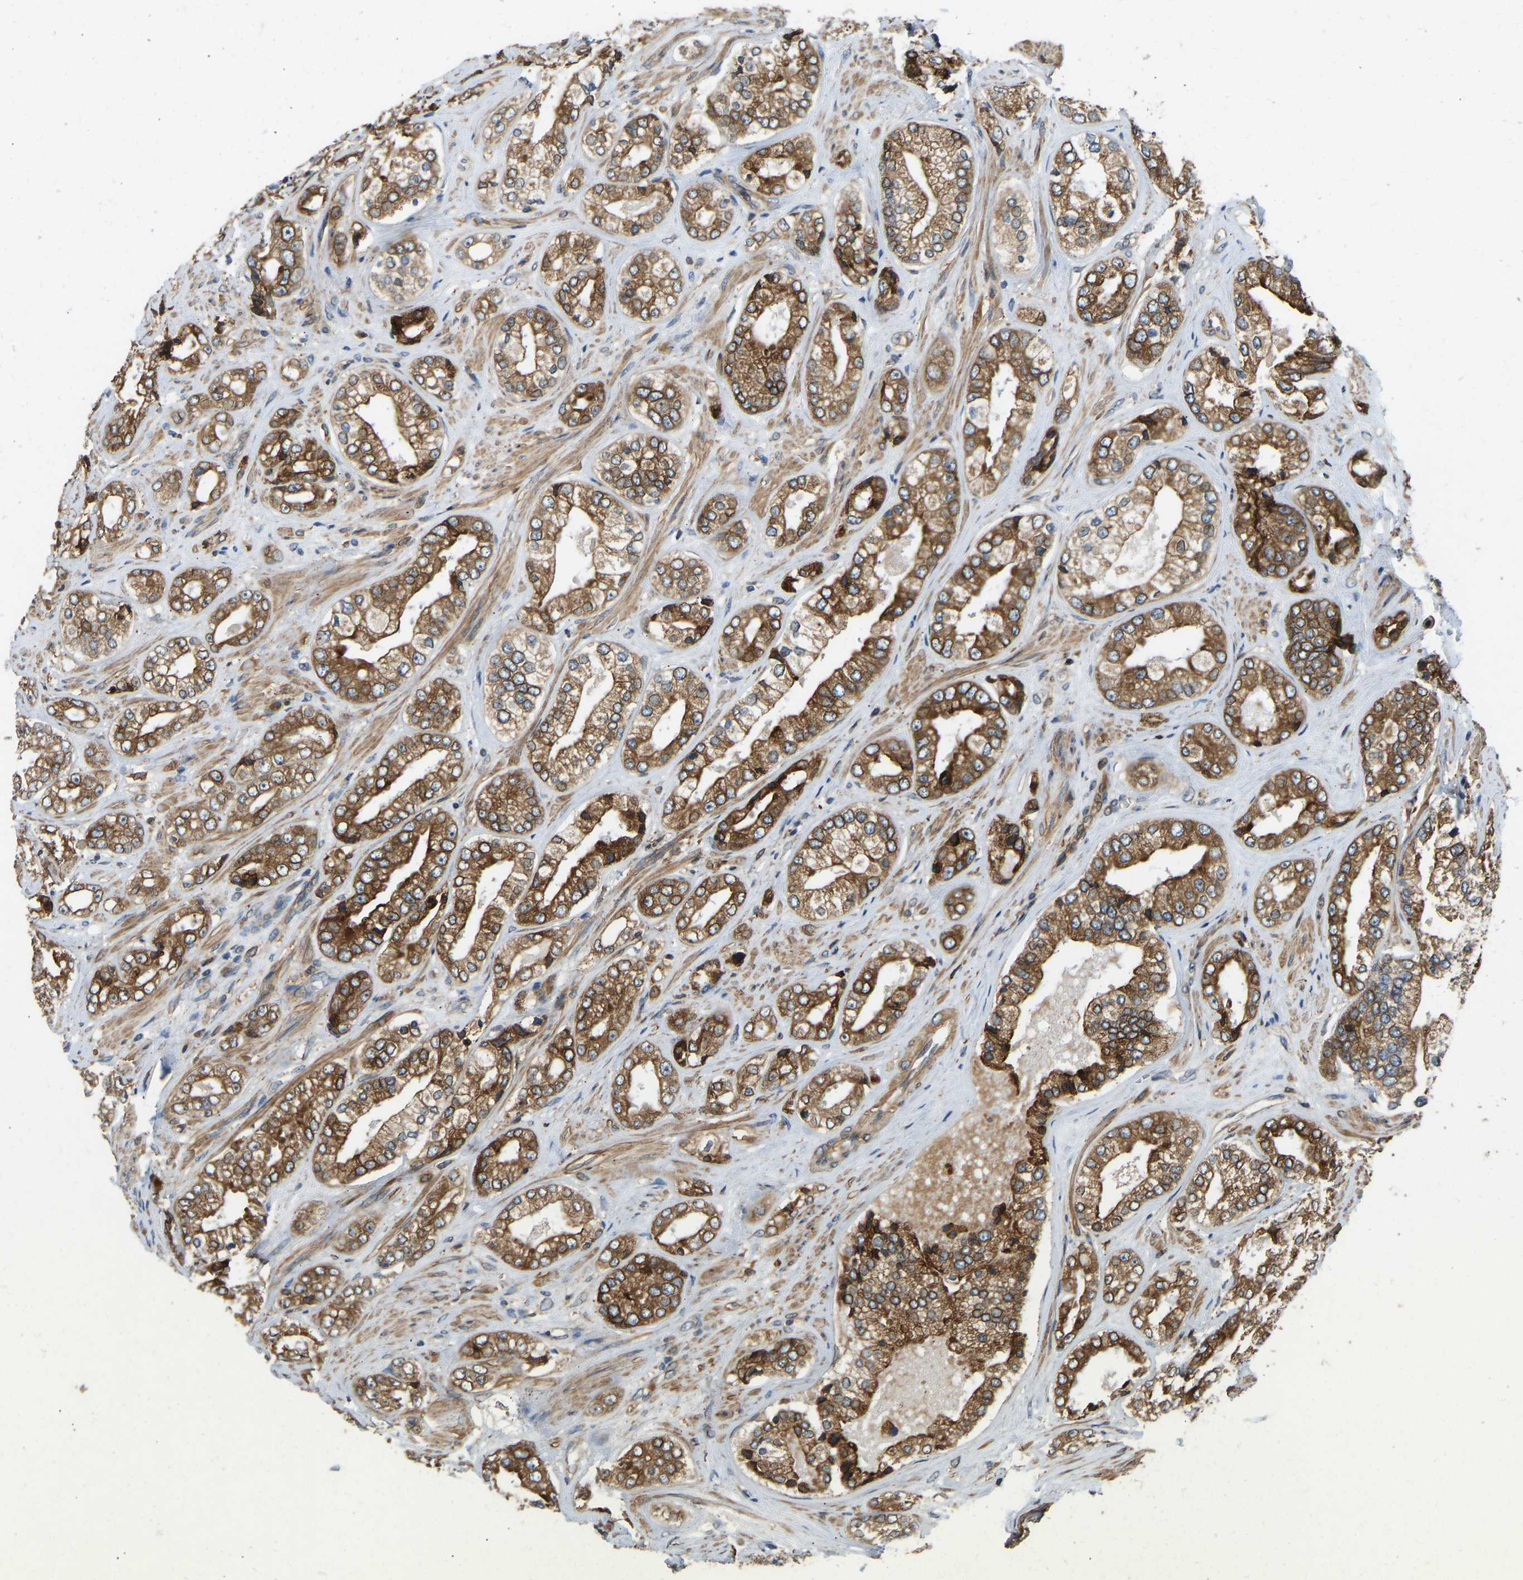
{"staining": {"intensity": "strong", "quantity": ">75%", "location": "cytoplasmic/membranous"}, "tissue": "prostate cancer", "cell_type": "Tumor cells", "image_type": "cancer", "snomed": [{"axis": "morphology", "description": "Adenocarcinoma, High grade"}, {"axis": "topography", "description": "Prostate"}], "caption": "This photomicrograph displays immunohistochemistry (IHC) staining of human prostate cancer, with high strong cytoplasmic/membranous expression in approximately >75% of tumor cells.", "gene": "OS9", "patient": {"sex": "male", "age": 61}}